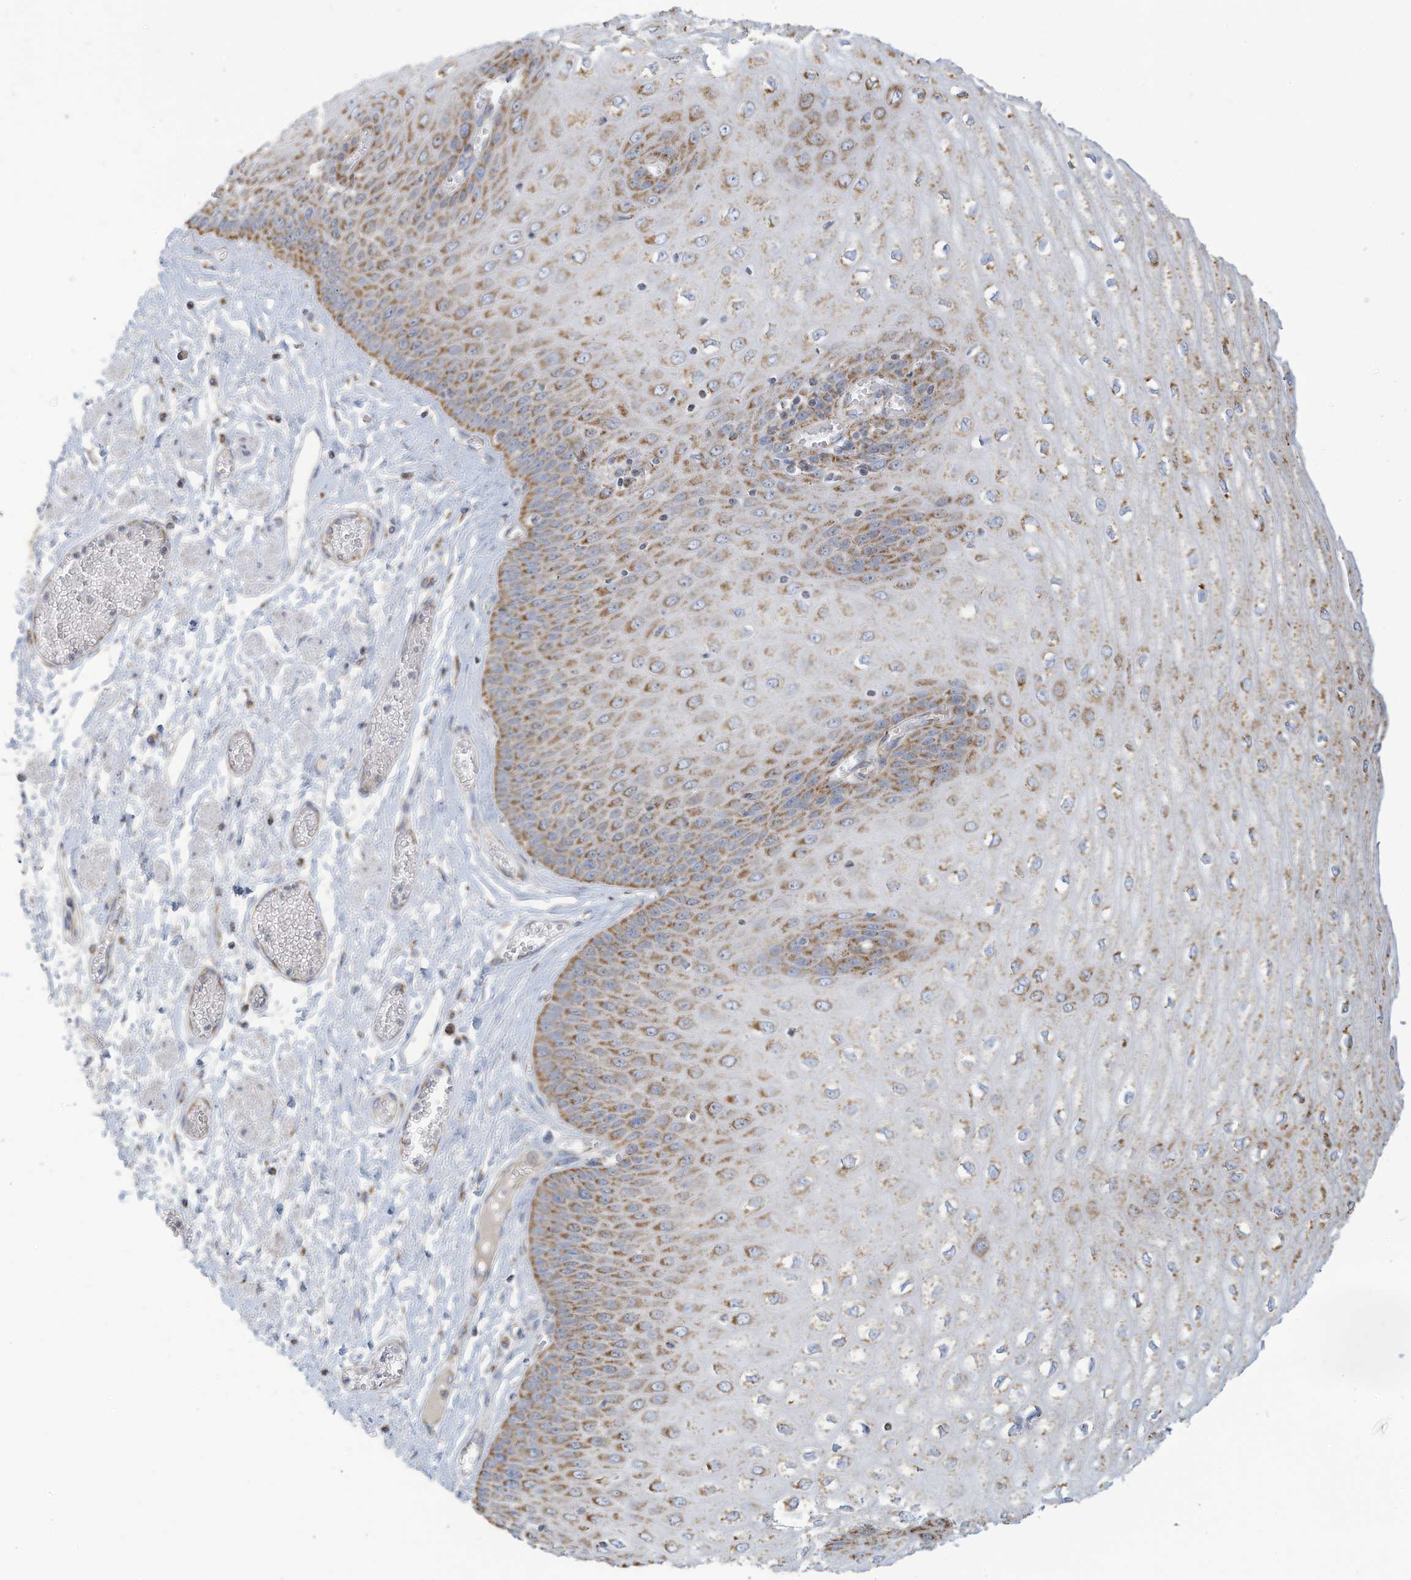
{"staining": {"intensity": "moderate", "quantity": "25%-75%", "location": "cytoplasmic/membranous"}, "tissue": "esophagus", "cell_type": "Squamous epithelial cells", "image_type": "normal", "snomed": [{"axis": "morphology", "description": "Normal tissue, NOS"}, {"axis": "topography", "description": "Esophagus"}], "caption": "Squamous epithelial cells exhibit medium levels of moderate cytoplasmic/membranous expression in about 25%-75% of cells in normal human esophagus.", "gene": "NLN", "patient": {"sex": "male", "age": 60}}